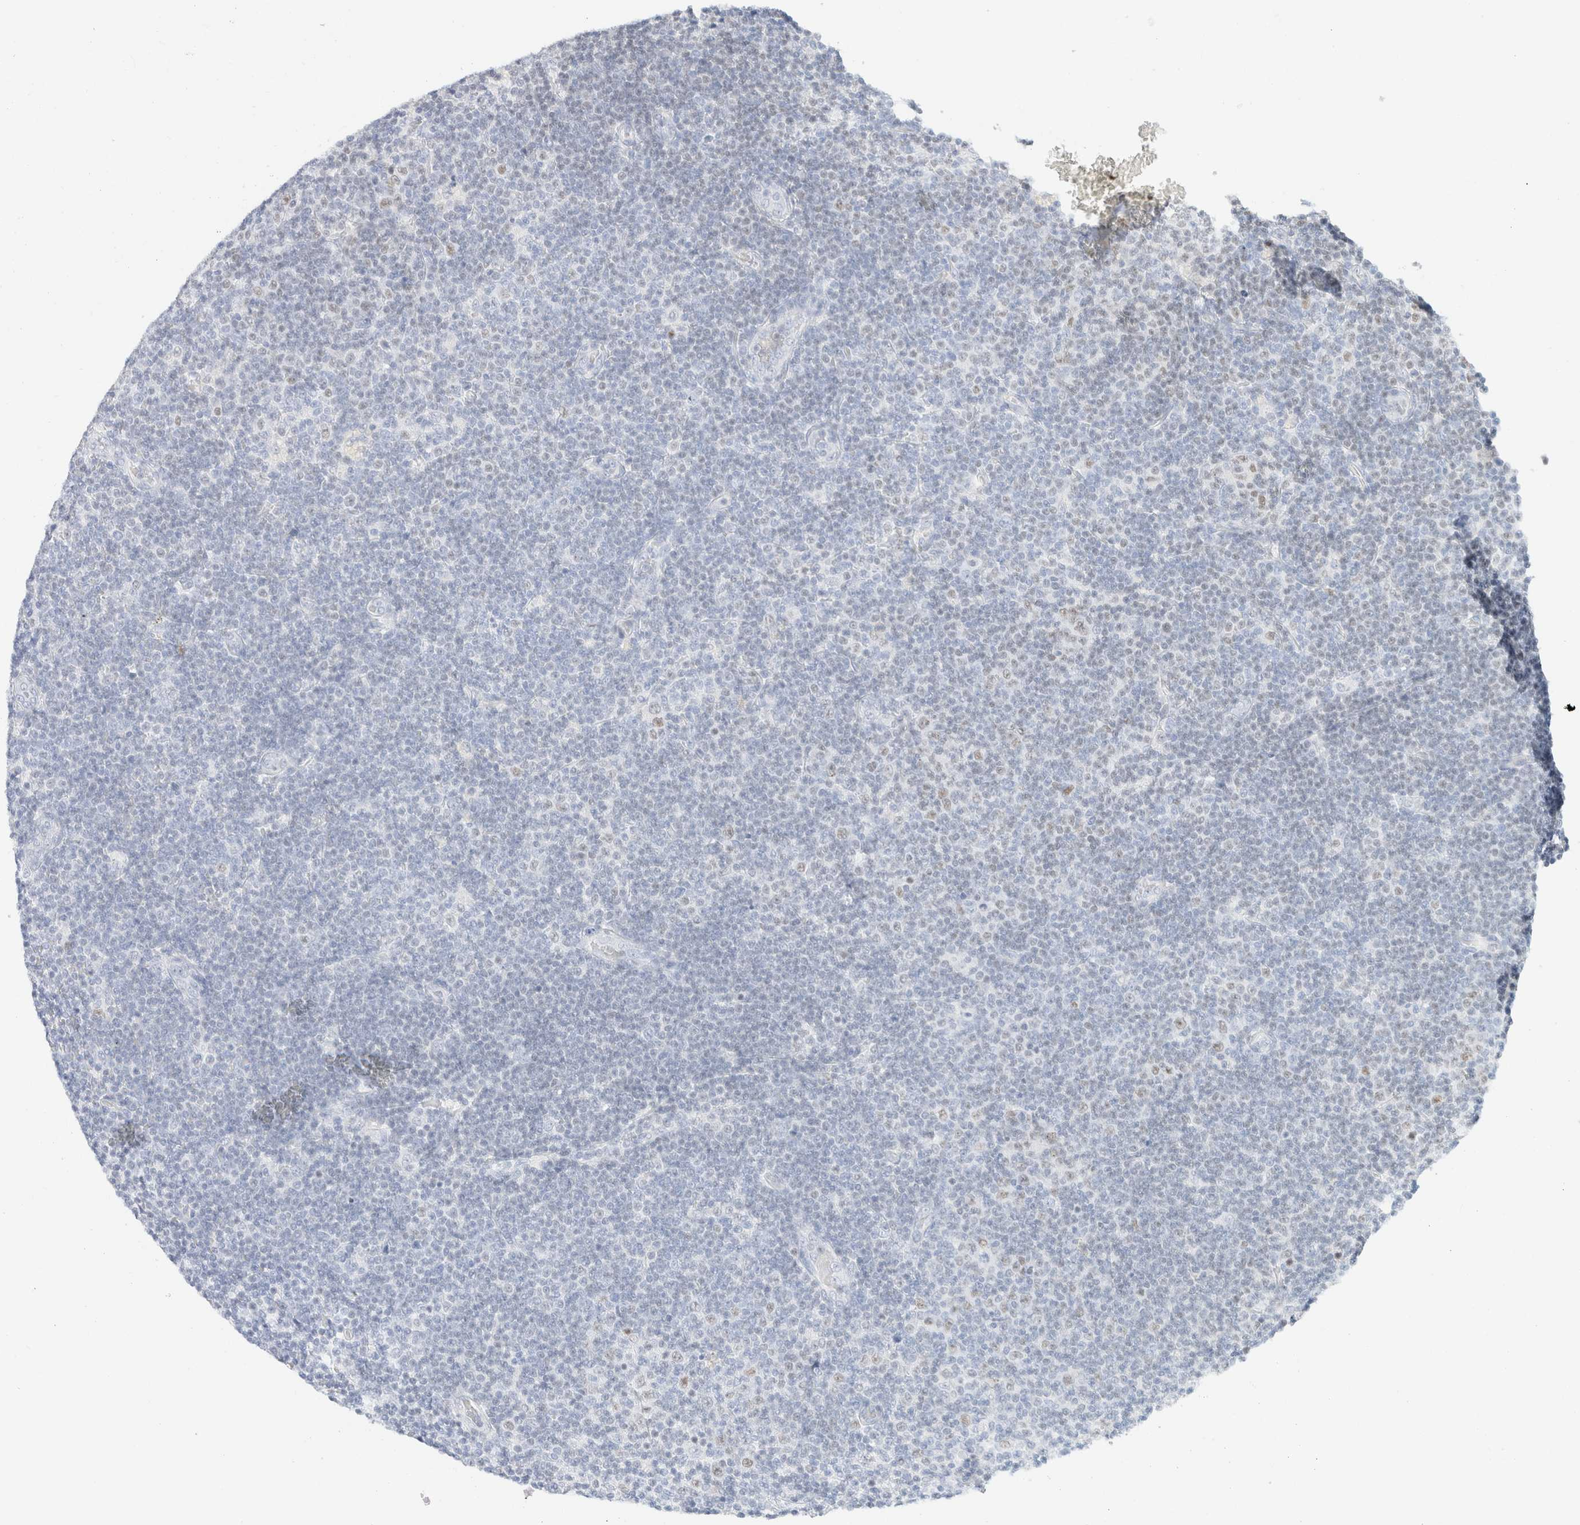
{"staining": {"intensity": "strong", "quantity": "<25%", "location": "nuclear"}, "tissue": "lymphoma", "cell_type": "Tumor cells", "image_type": "cancer", "snomed": [{"axis": "morphology", "description": "Malignant lymphoma, non-Hodgkin's type, Low grade"}, {"axis": "topography", "description": "Lymph node"}], "caption": "Lymphoma was stained to show a protein in brown. There is medium levels of strong nuclear expression in approximately <25% of tumor cells.", "gene": "IKZF3", "patient": {"sex": "male", "age": 83}}